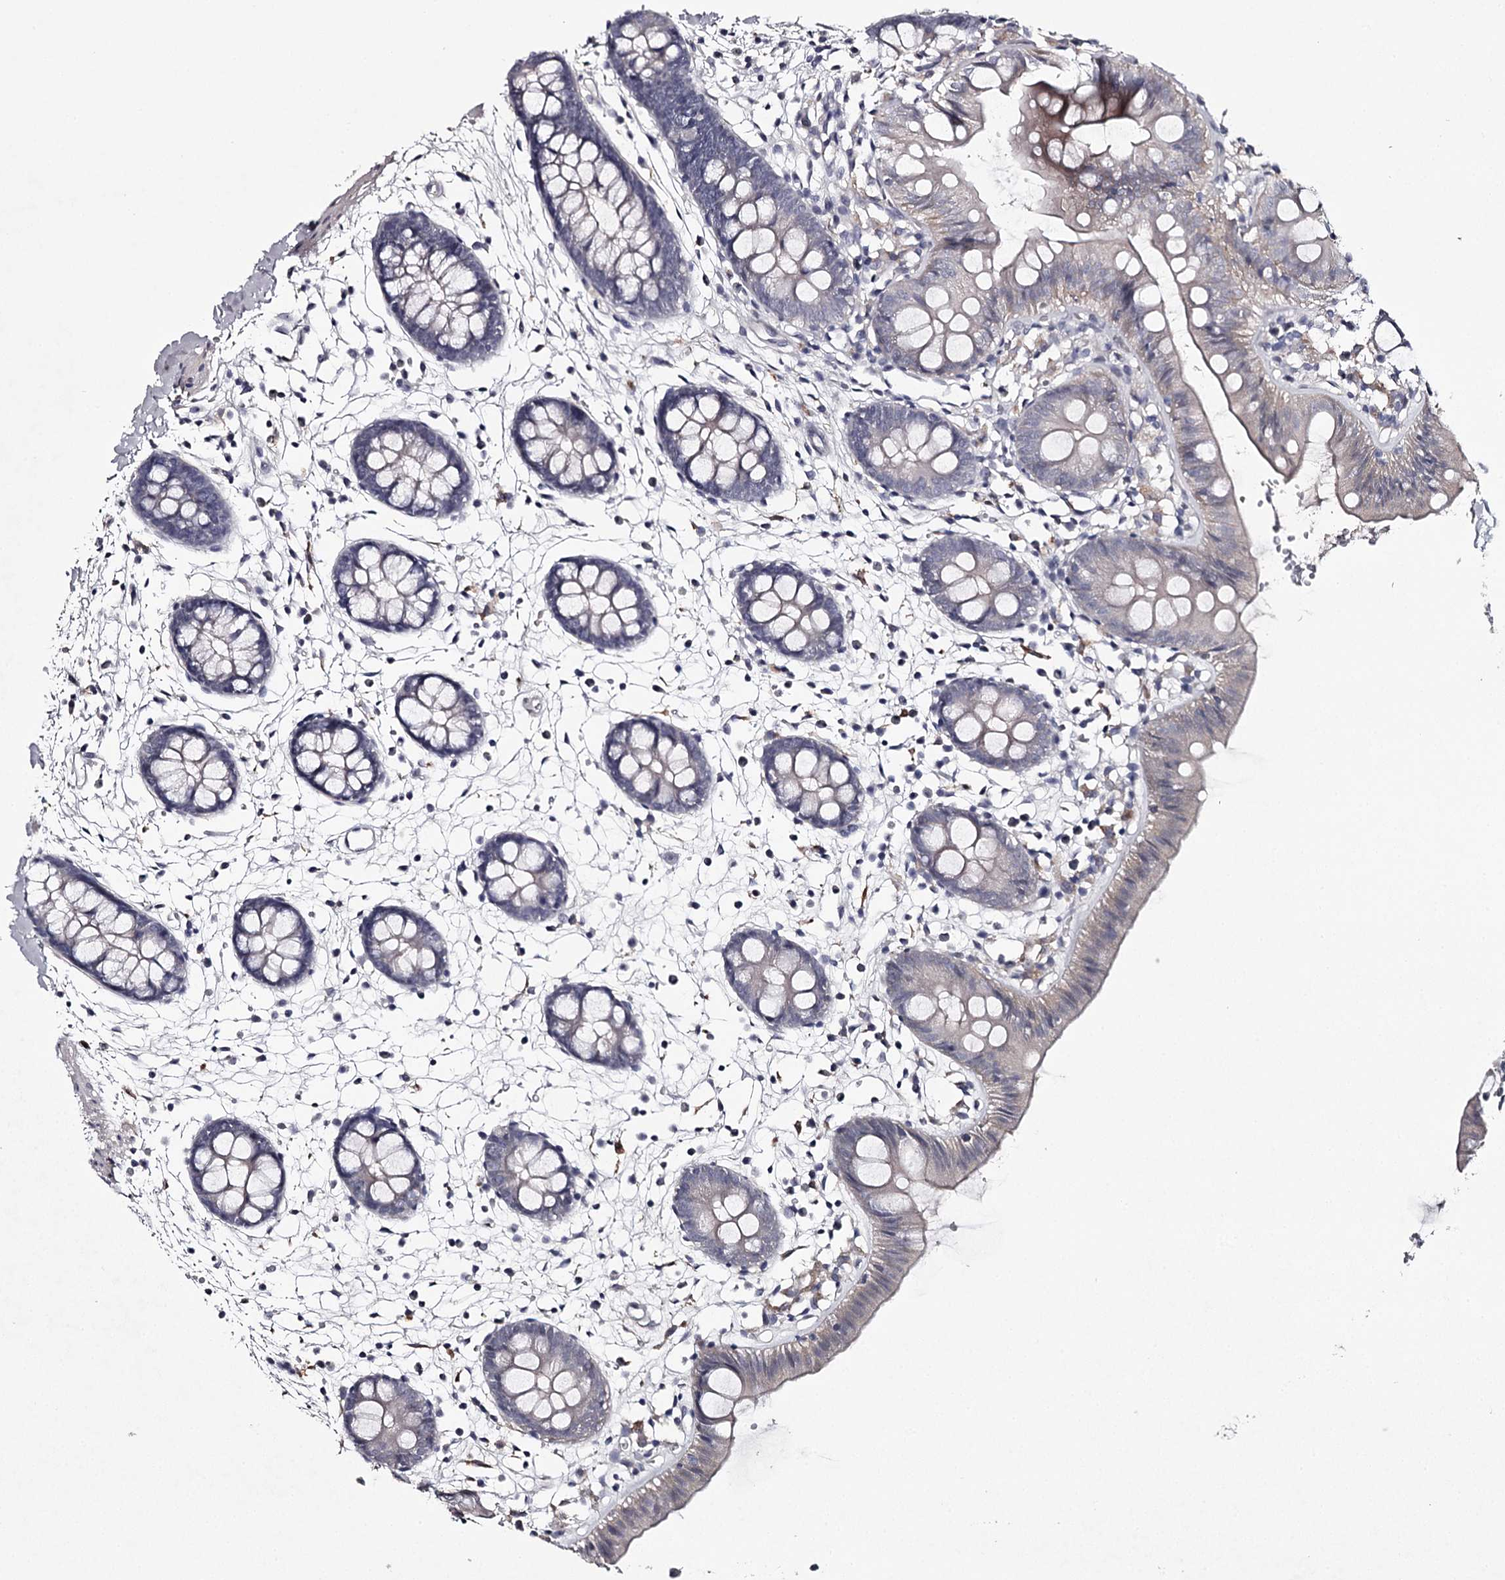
{"staining": {"intensity": "negative", "quantity": "none", "location": "none"}, "tissue": "colon", "cell_type": "Endothelial cells", "image_type": "normal", "snomed": [{"axis": "morphology", "description": "Normal tissue, NOS"}, {"axis": "topography", "description": "Colon"}], "caption": "There is no significant staining in endothelial cells of colon.", "gene": "FDXACB1", "patient": {"sex": "male", "age": 56}}